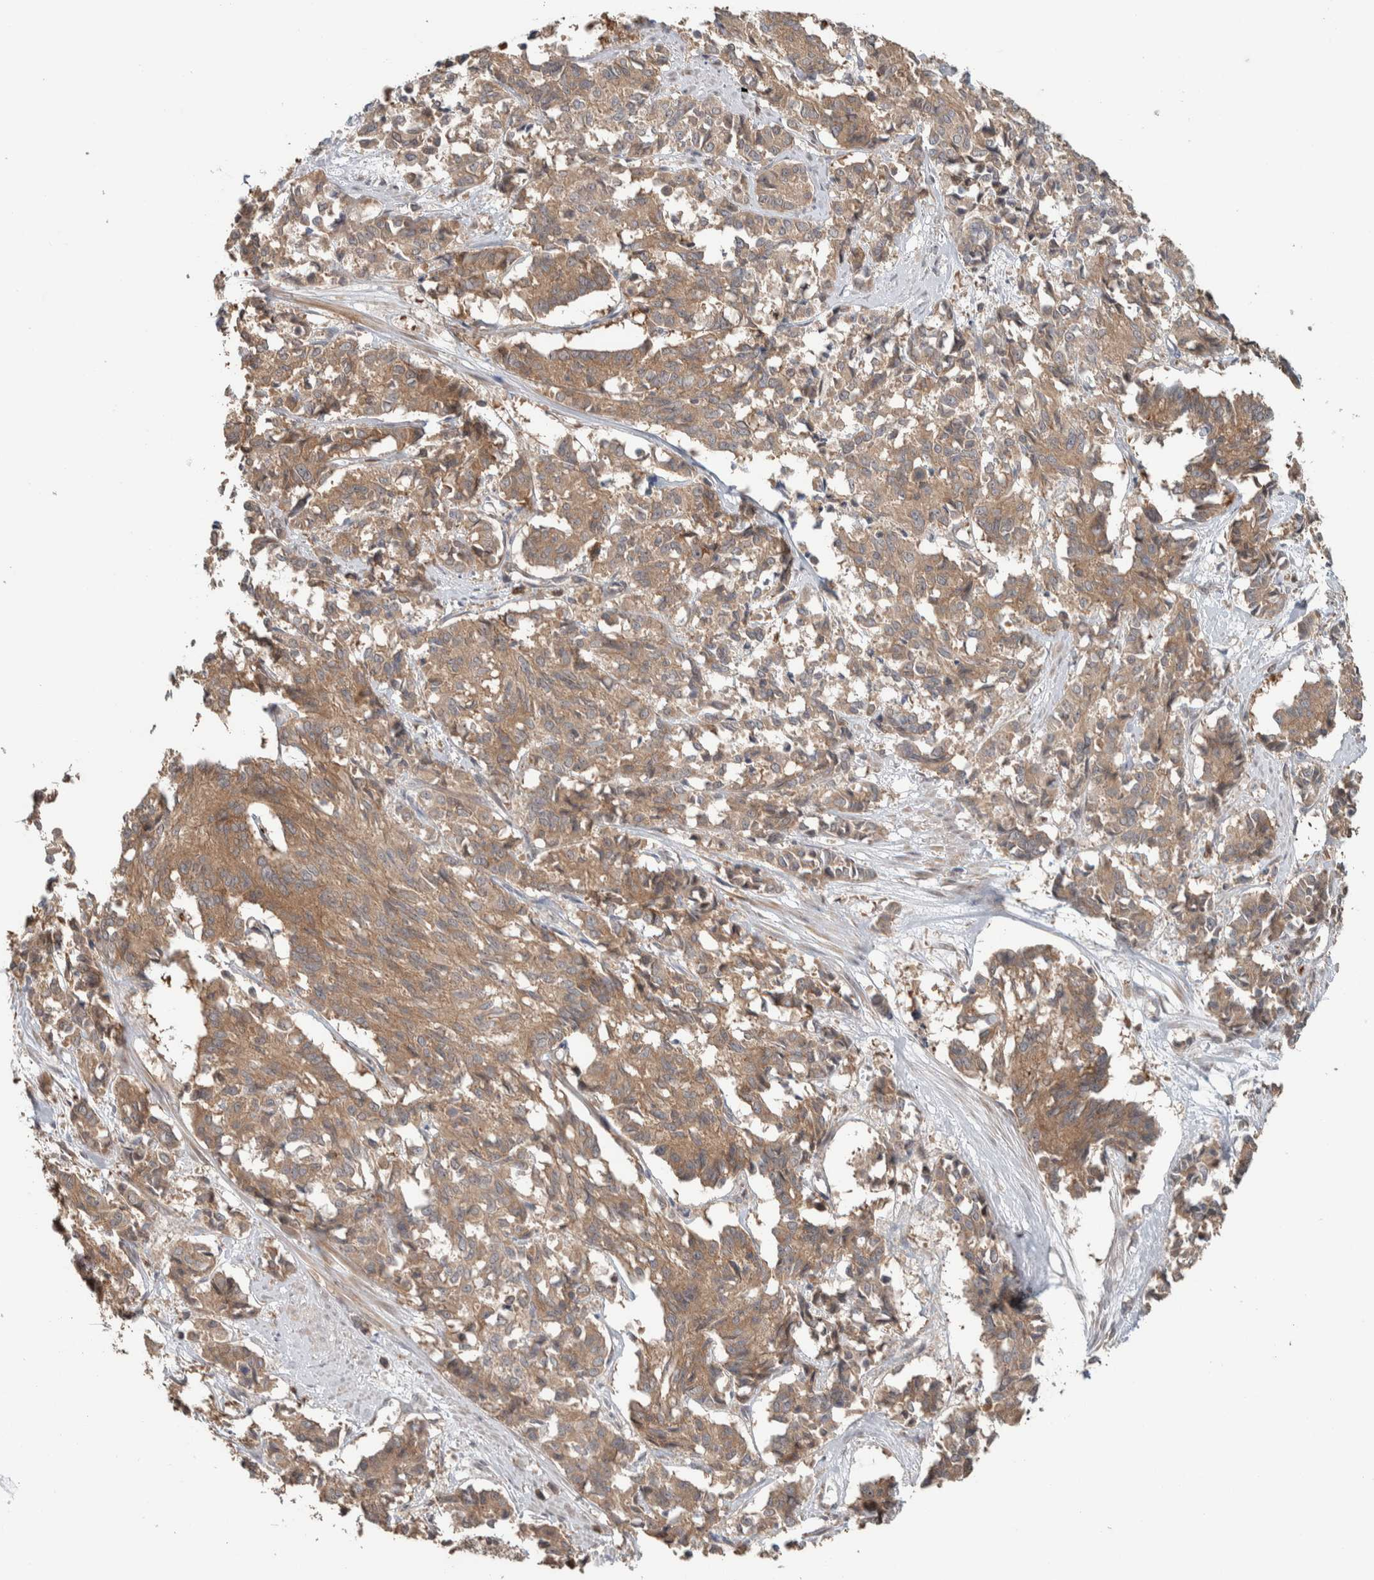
{"staining": {"intensity": "moderate", "quantity": ">75%", "location": "cytoplasmic/membranous"}, "tissue": "cervical cancer", "cell_type": "Tumor cells", "image_type": "cancer", "snomed": [{"axis": "morphology", "description": "Squamous cell carcinoma, NOS"}, {"axis": "topography", "description": "Cervix"}], "caption": "Immunohistochemistry (IHC) (DAB (3,3'-diaminobenzidine)) staining of human squamous cell carcinoma (cervical) displays moderate cytoplasmic/membranous protein expression in approximately >75% of tumor cells. The staining was performed using DAB (3,3'-diaminobenzidine) to visualize the protein expression in brown, while the nuclei were stained in blue with hematoxylin (Magnification: 20x).", "gene": "VPS53", "patient": {"sex": "female", "age": 35}}